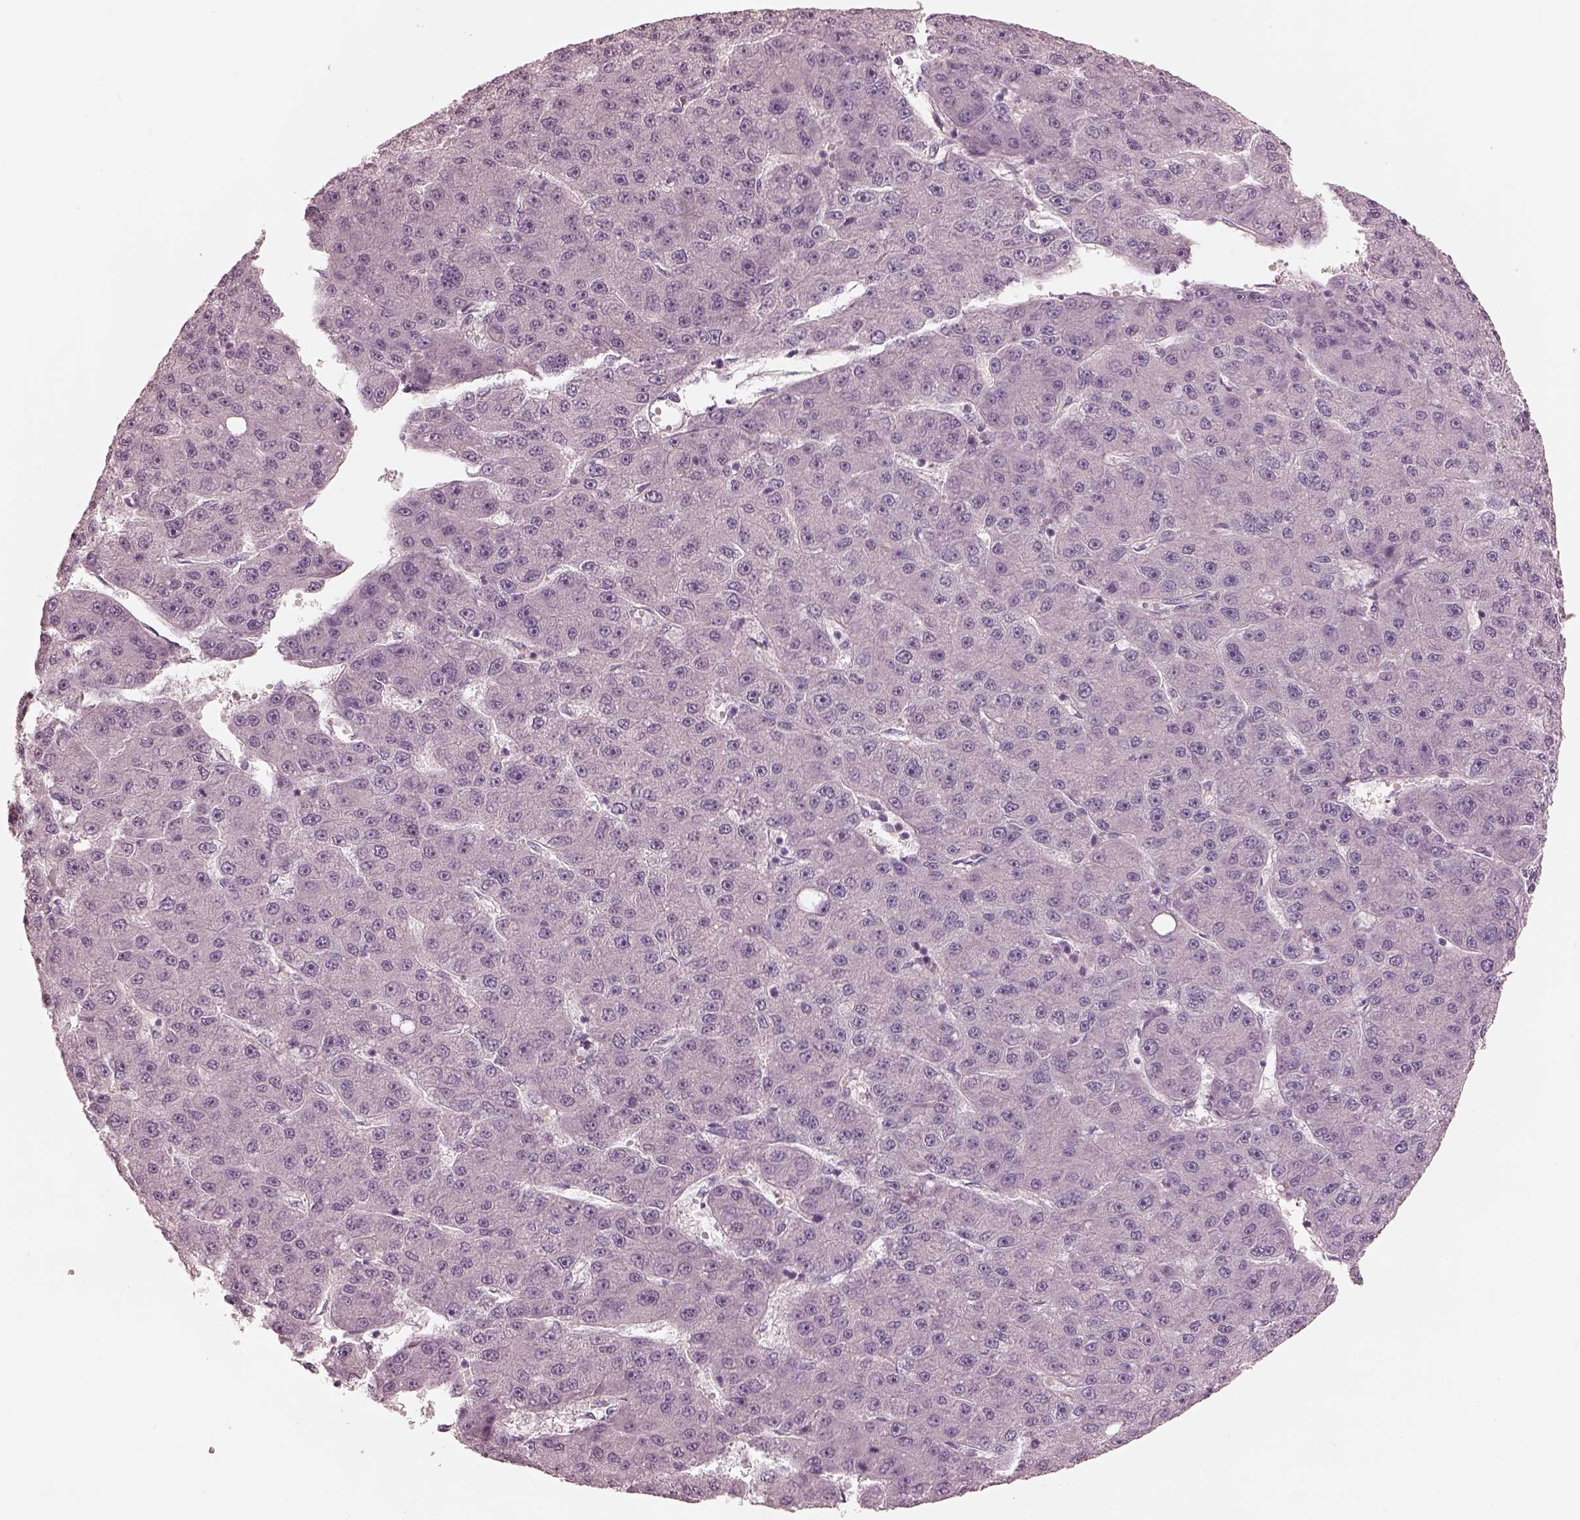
{"staining": {"intensity": "negative", "quantity": "none", "location": "none"}, "tissue": "liver cancer", "cell_type": "Tumor cells", "image_type": "cancer", "snomed": [{"axis": "morphology", "description": "Carcinoma, Hepatocellular, NOS"}, {"axis": "topography", "description": "Liver"}], "caption": "Immunohistochemistry of human liver cancer shows no staining in tumor cells.", "gene": "MIA", "patient": {"sex": "male", "age": 67}}